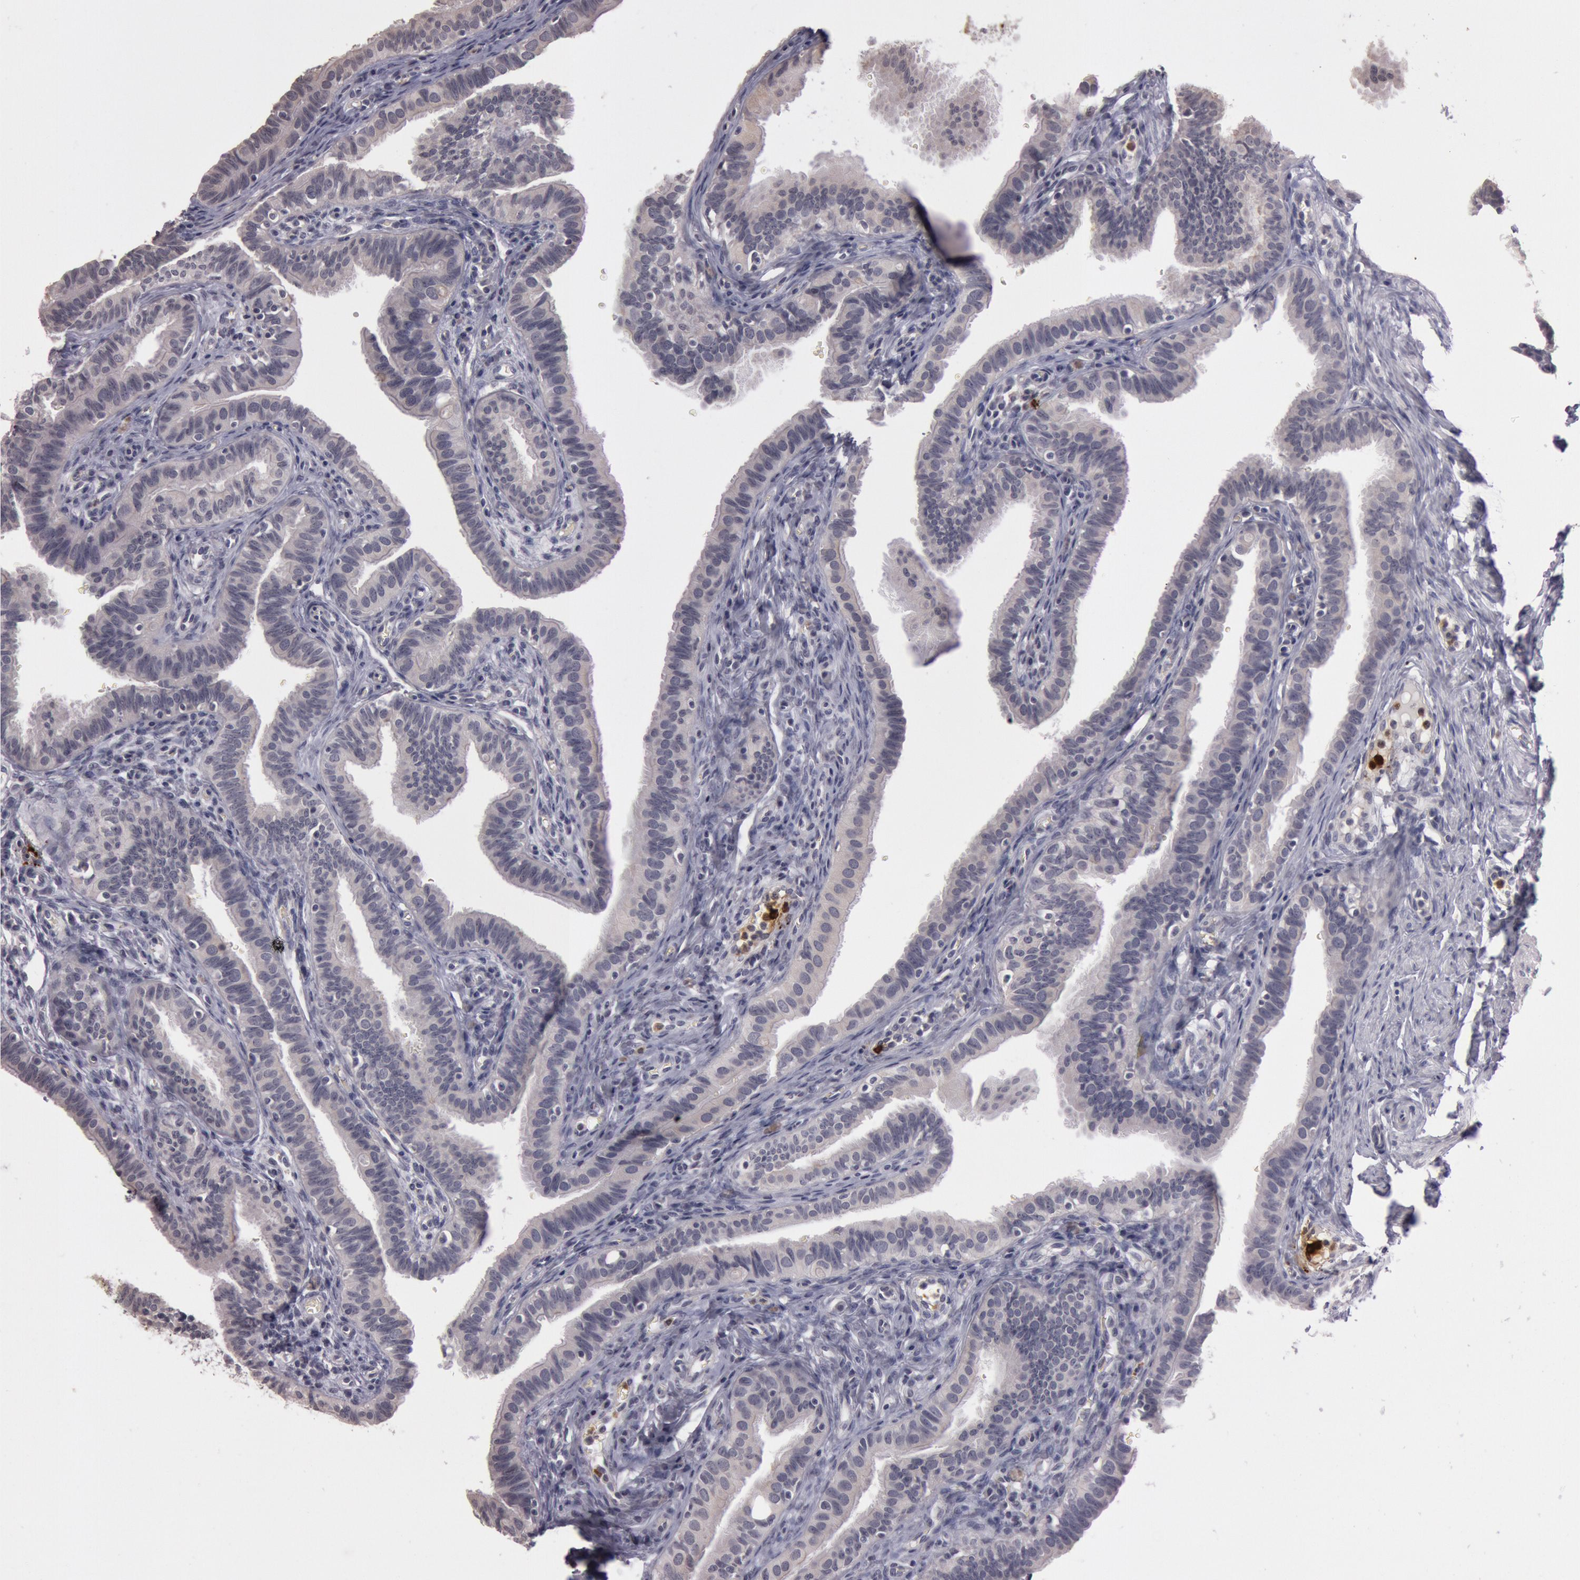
{"staining": {"intensity": "negative", "quantity": "none", "location": "none"}, "tissue": "fallopian tube", "cell_type": "Glandular cells", "image_type": "normal", "snomed": [{"axis": "morphology", "description": "Normal tissue, NOS"}, {"axis": "topography", "description": "Fallopian tube"}, {"axis": "topography", "description": "Ovary"}], "caption": "DAB immunohistochemical staining of normal fallopian tube exhibits no significant expression in glandular cells.", "gene": "KDM6A", "patient": {"sex": "female", "age": 51}}